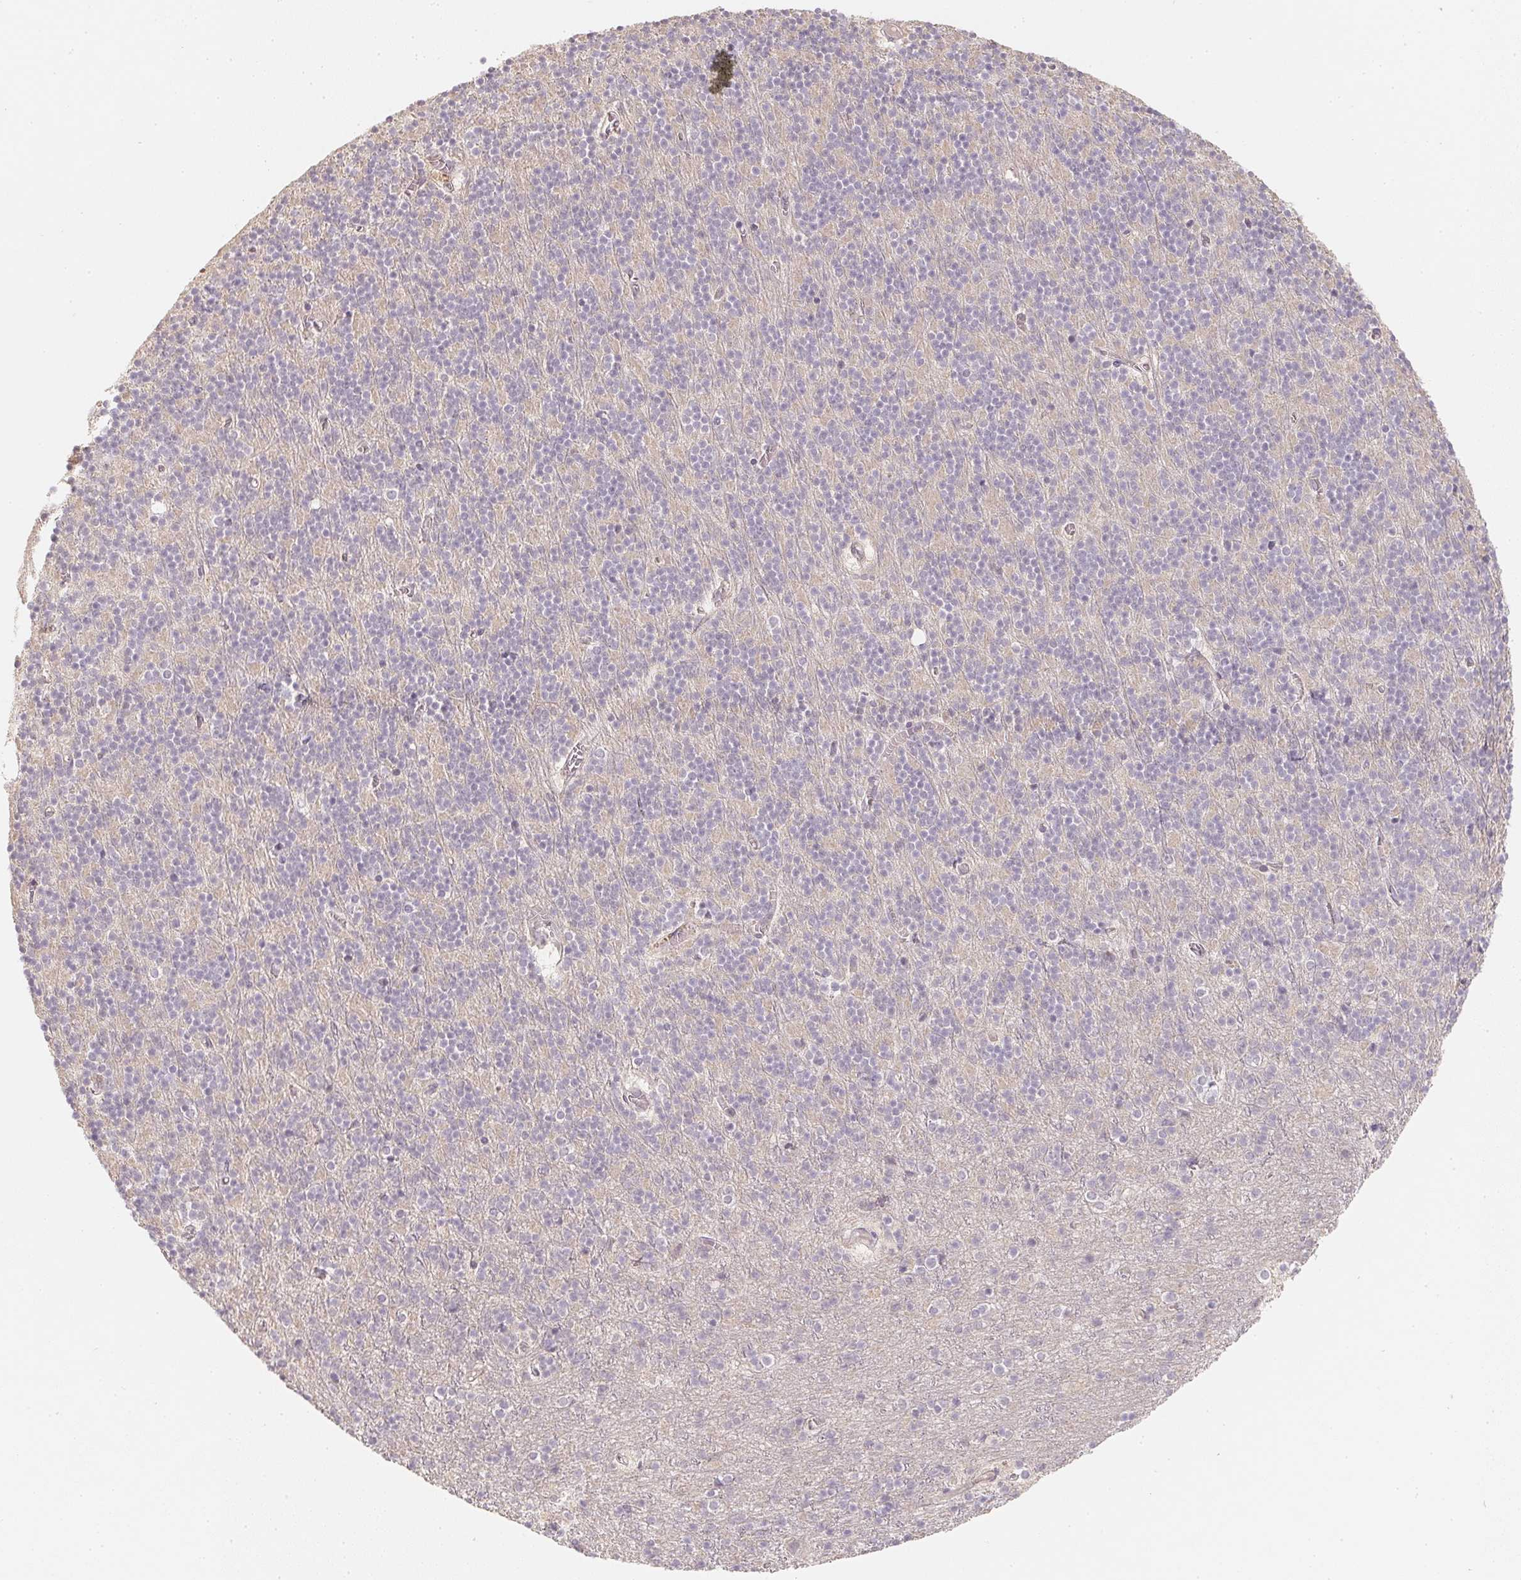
{"staining": {"intensity": "negative", "quantity": "none", "location": "none"}, "tissue": "cerebellum", "cell_type": "Cells in granular layer", "image_type": "normal", "snomed": [{"axis": "morphology", "description": "Normal tissue, NOS"}, {"axis": "topography", "description": "Cerebellum"}], "caption": "Immunohistochemistry (IHC) image of unremarkable cerebellum: human cerebellum stained with DAB shows no significant protein expression in cells in granular layer. The staining is performed using DAB (3,3'-diaminobenzidine) brown chromogen with nuclei counter-stained in using hematoxylin.", "gene": "SOAT1", "patient": {"sex": "male", "age": 70}}